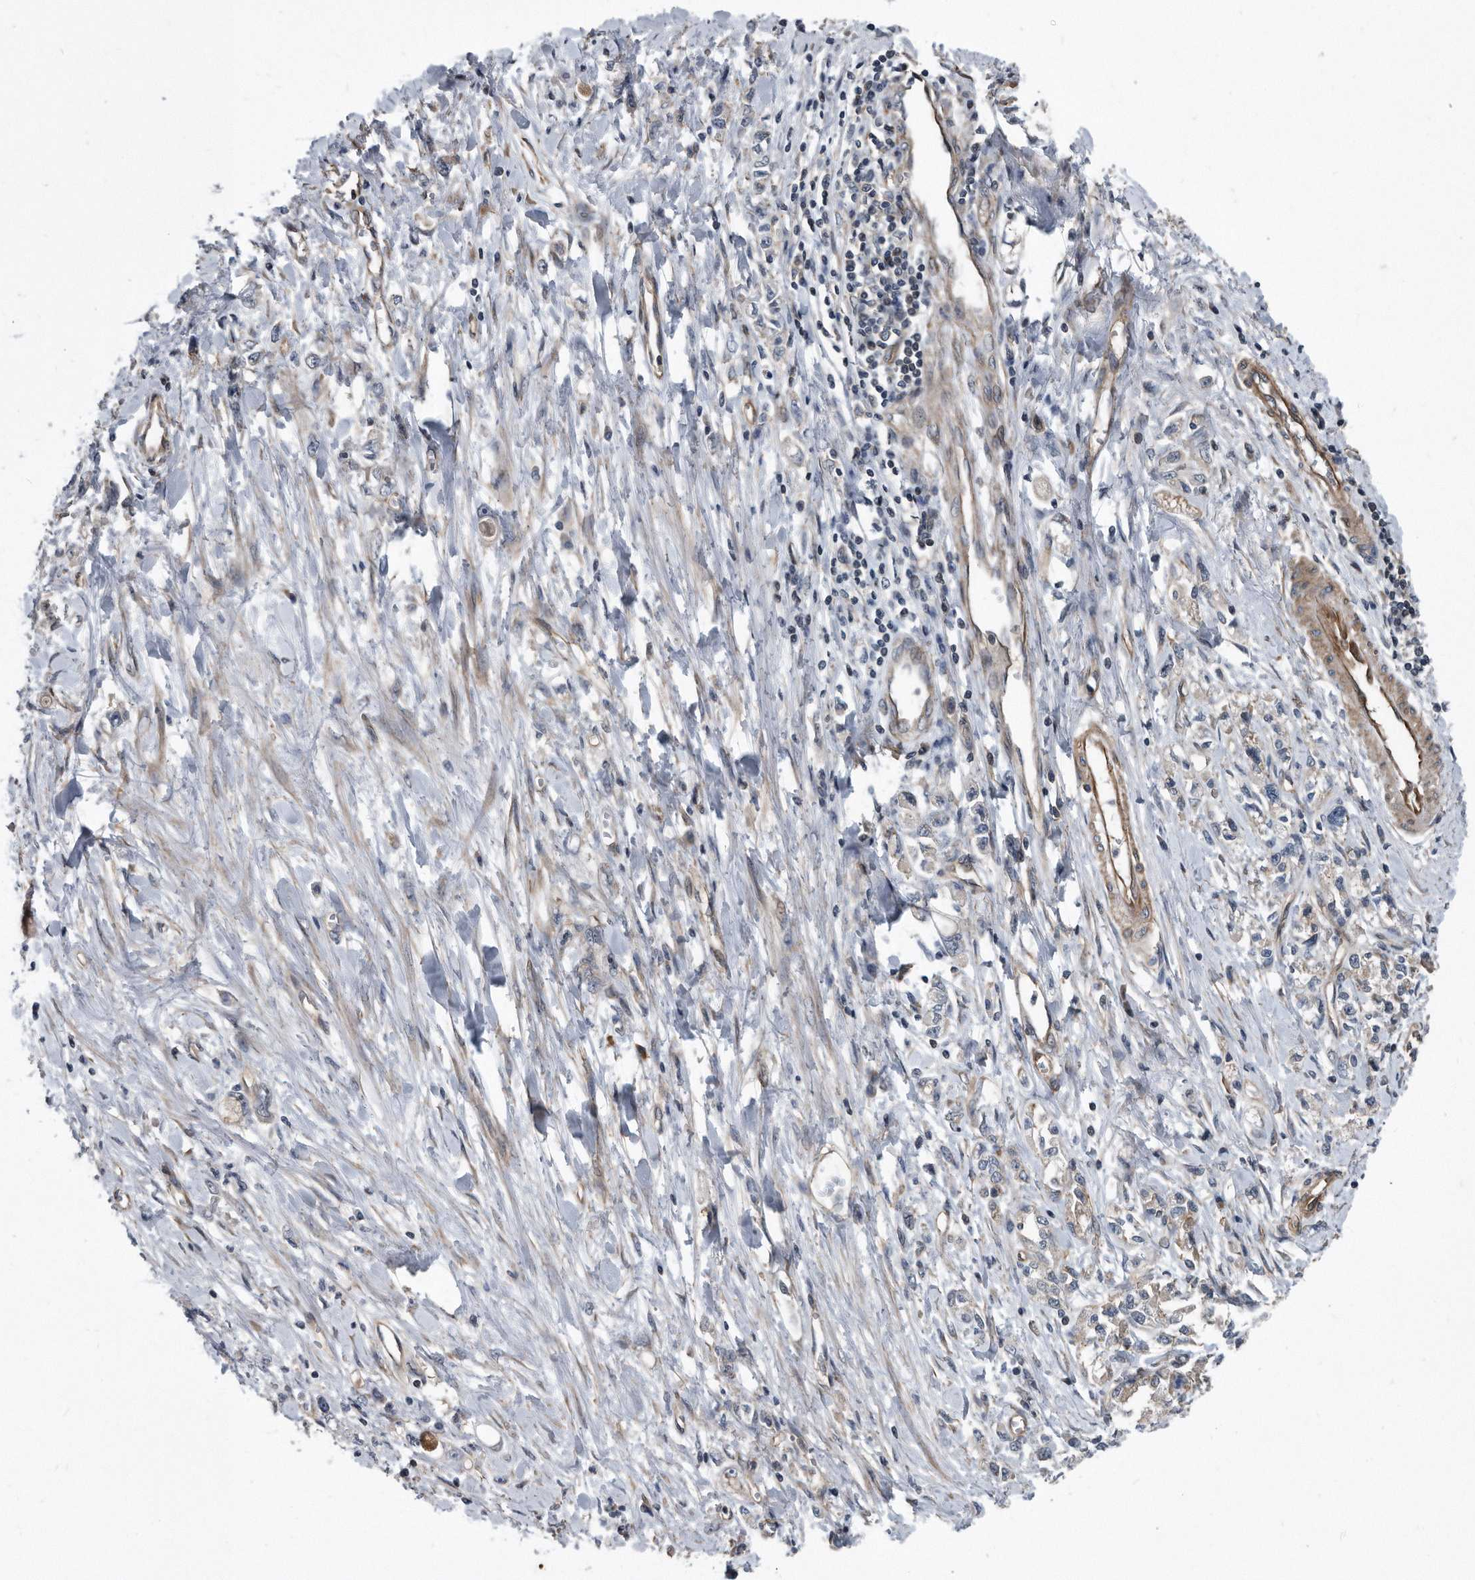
{"staining": {"intensity": "negative", "quantity": "none", "location": "none"}, "tissue": "stomach cancer", "cell_type": "Tumor cells", "image_type": "cancer", "snomed": [{"axis": "morphology", "description": "Adenocarcinoma, NOS"}, {"axis": "topography", "description": "Stomach"}], "caption": "Immunohistochemistry micrograph of human adenocarcinoma (stomach) stained for a protein (brown), which exhibits no expression in tumor cells.", "gene": "ARMCX1", "patient": {"sex": "female", "age": 76}}